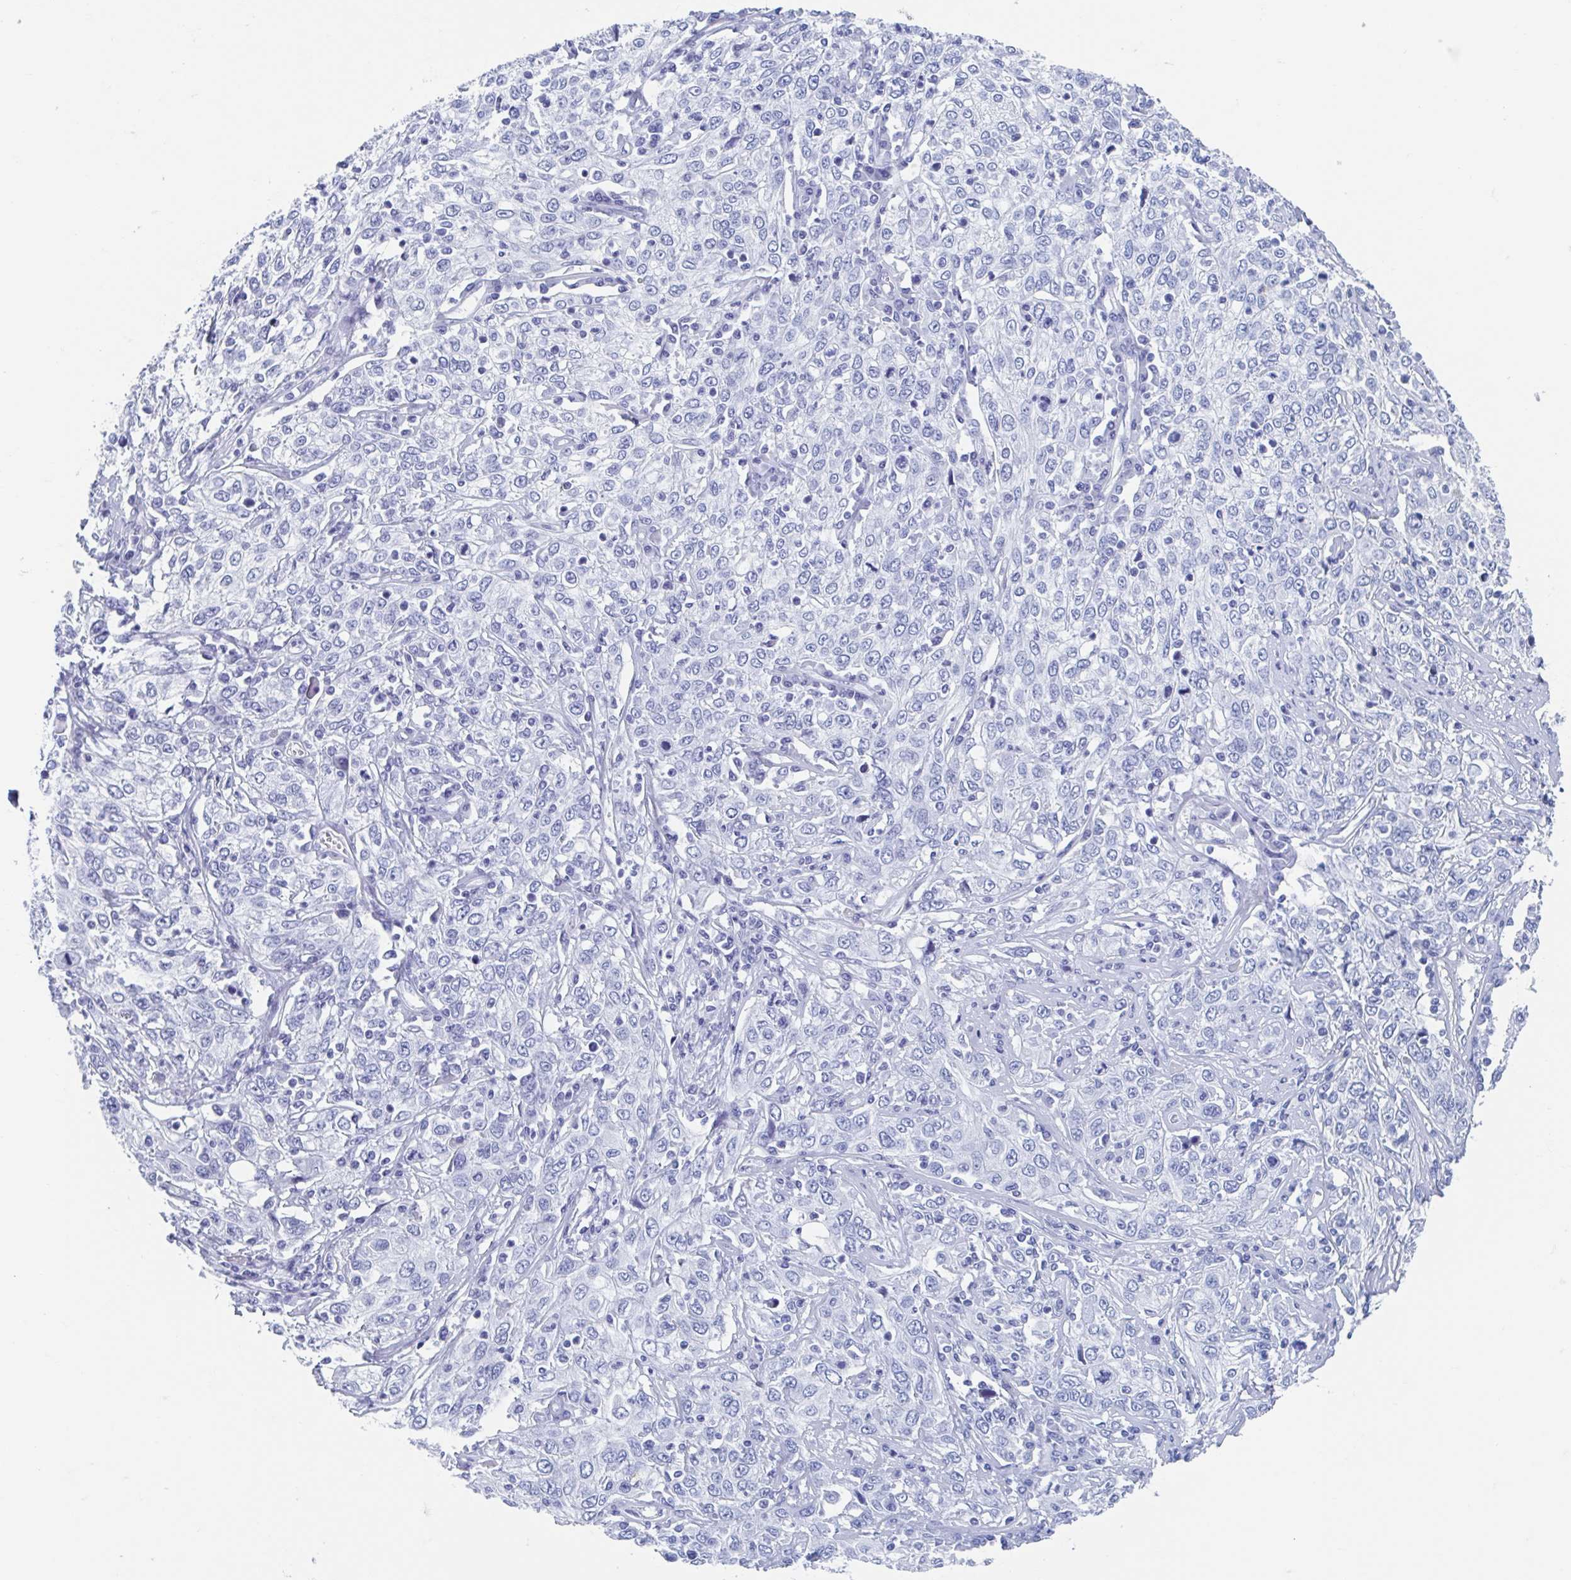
{"staining": {"intensity": "negative", "quantity": "none", "location": "none"}, "tissue": "cervical cancer", "cell_type": "Tumor cells", "image_type": "cancer", "snomed": [{"axis": "morphology", "description": "Squamous cell carcinoma, NOS"}, {"axis": "topography", "description": "Cervix"}], "caption": "Immunohistochemistry micrograph of neoplastic tissue: cervical cancer stained with DAB displays no significant protein positivity in tumor cells.", "gene": "C10orf53", "patient": {"sex": "female", "age": 46}}